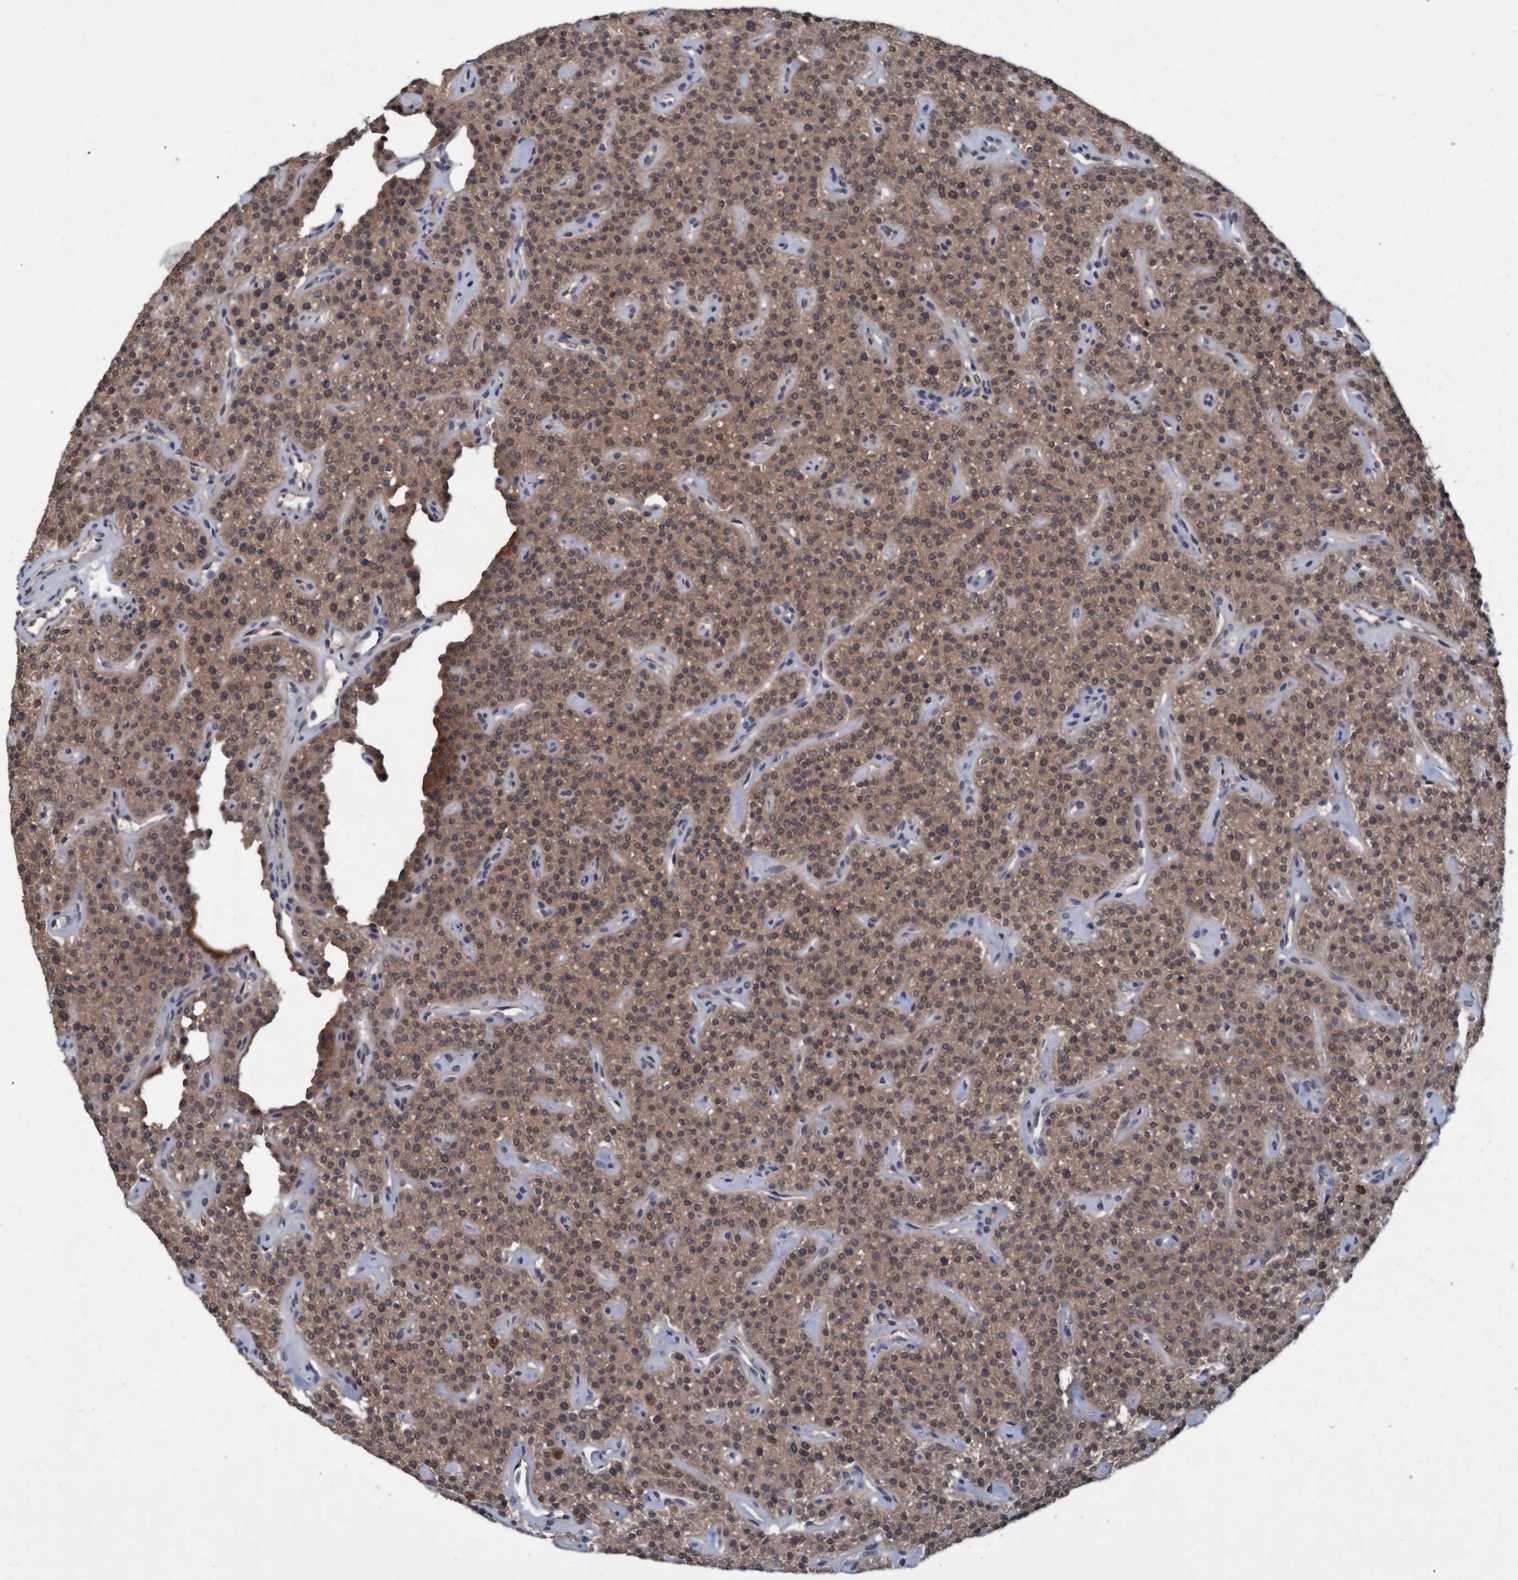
{"staining": {"intensity": "moderate", "quantity": ">75%", "location": "cytoplasmic/membranous,nuclear"}, "tissue": "parathyroid gland", "cell_type": "Glandular cells", "image_type": "normal", "snomed": [{"axis": "morphology", "description": "Normal tissue, NOS"}, {"axis": "topography", "description": "Parathyroid gland"}], "caption": "Immunohistochemical staining of benign human parathyroid gland demonstrates medium levels of moderate cytoplasmic/membranous,nuclear positivity in about >75% of glandular cells.", "gene": "PSMB6", "patient": {"sex": "male", "age": 46}}